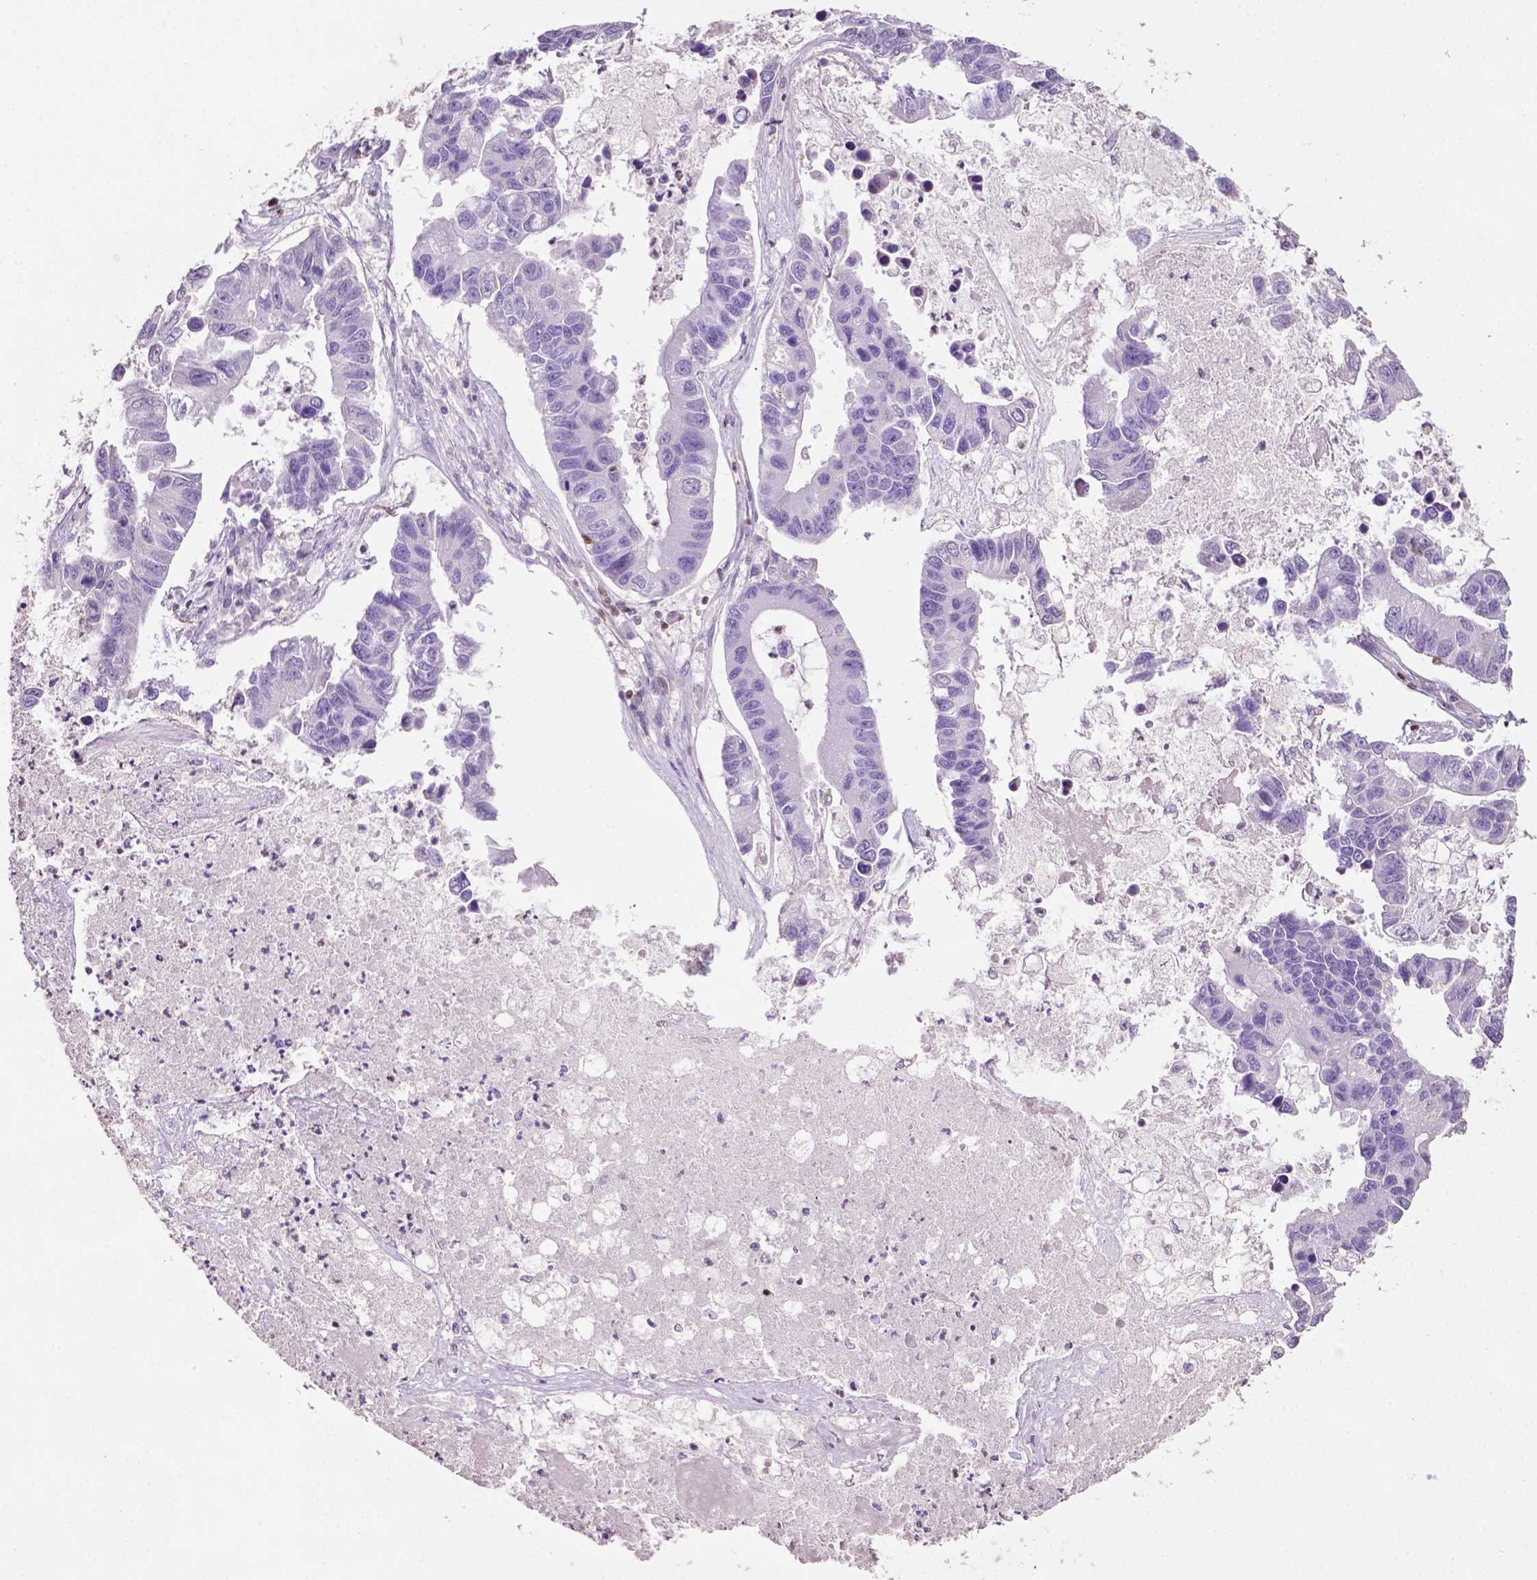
{"staining": {"intensity": "negative", "quantity": "none", "location": "none"}, "tissue": "lung cancer", "cell_type": "Tumor cells", "image_type": "cancer", "snomed": [{"axis": "morphology", "description": "Adenocarcinoma, NOS"}, {"axis": "topography", "description": "Bronchus"}, {"axis": "topography", "description": "Lung"}], "caption": "The photomicrograph reveals no staining of tumor cells in lung cancer. The staining was performed using DAB to visualize the protein expression in brown, while the nuclei were stained in blue with hematoxylin (Magnification: 20x).", "gene": "TBC1D10C", "patient": {"sex": "female", "age": 51}}